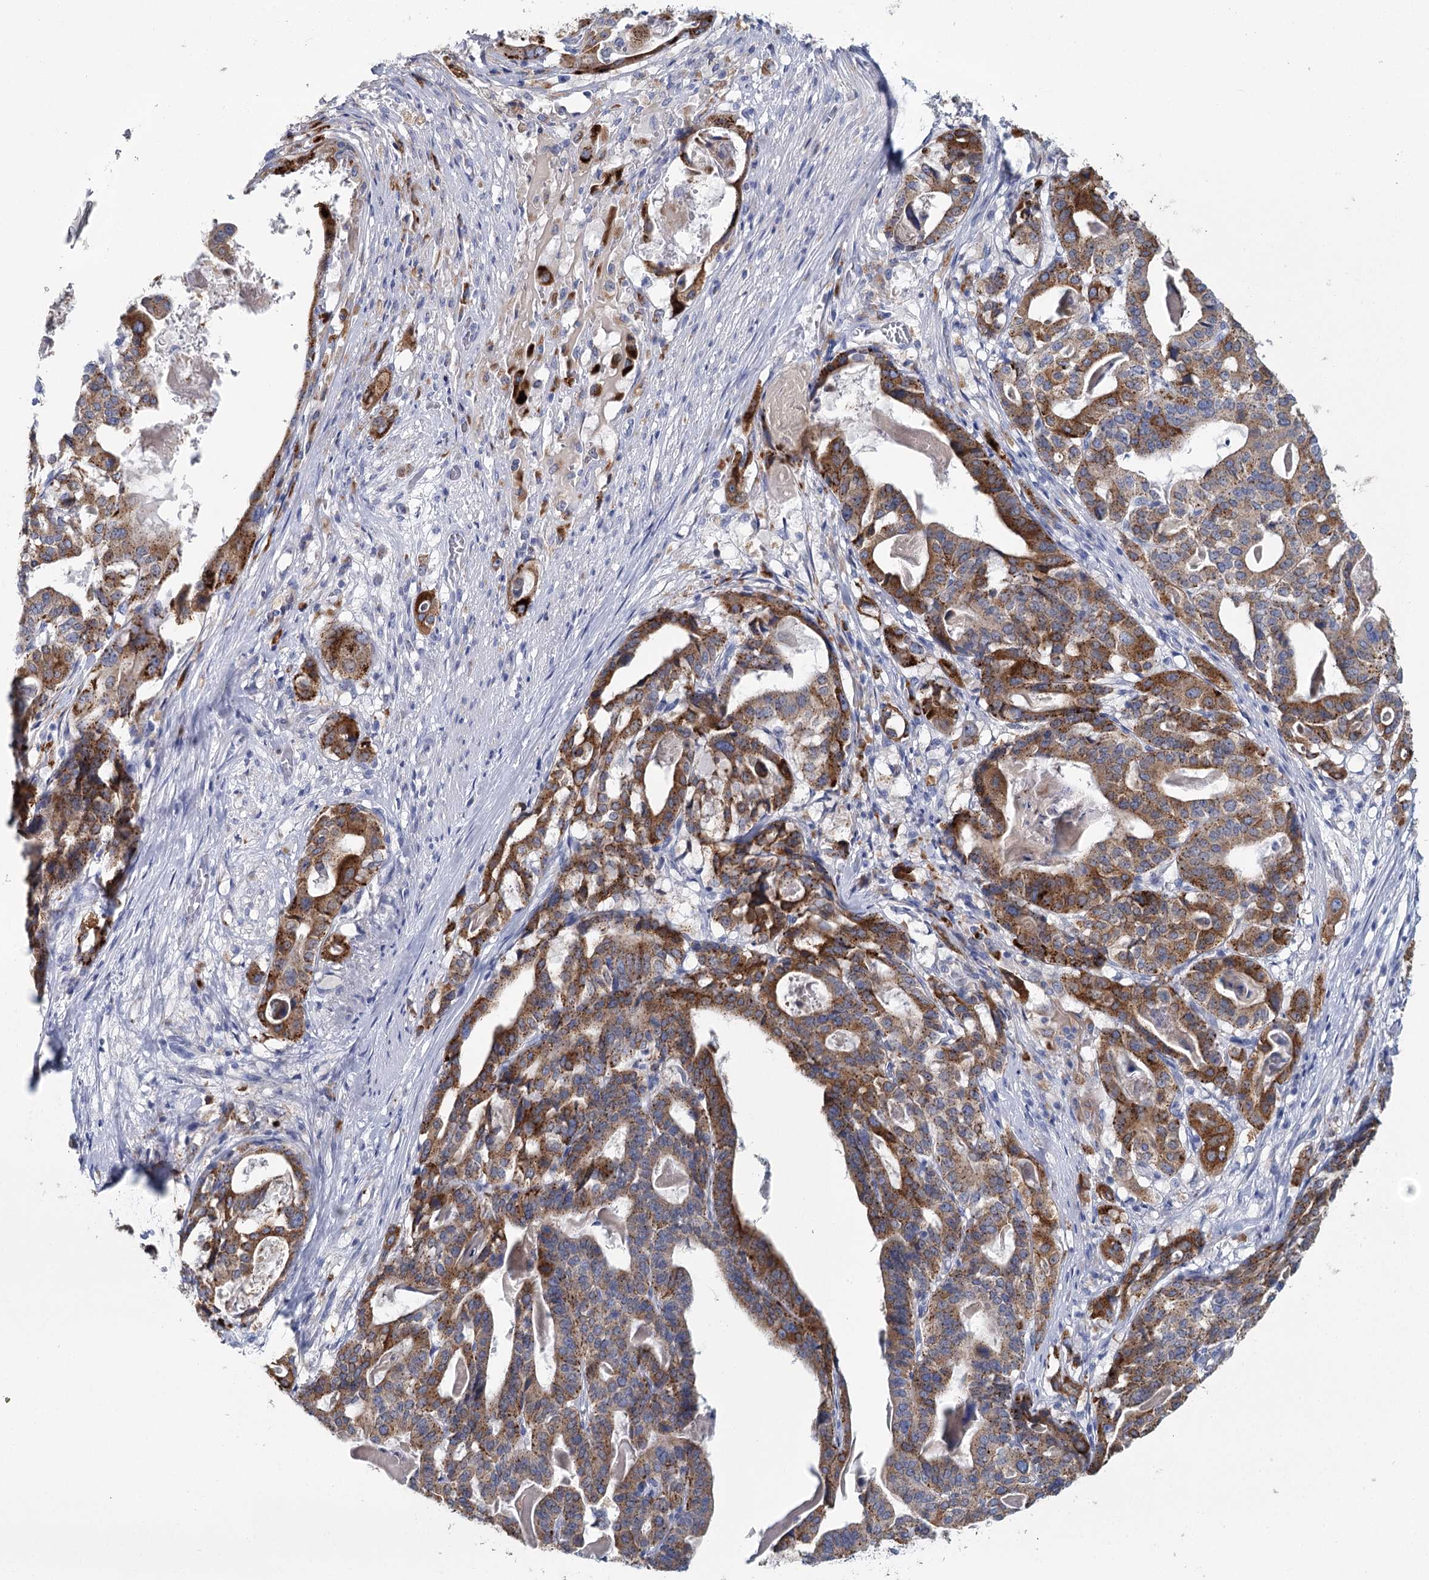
{"staining": {"intensity": "moderate", "quantity": ">75%", "location": "cytoplasmic/membranous"}, "tissue": "stomach cancer", "cell_type": "Tumor cells", "image_type": "cancer", "snomed": [{"axis": "morphology", "description": "Adenocarcinoma, NOS"}, {"axis": "topography", "description": "Stomach"}], "caption": "DAB immunohistochemical staining of human adenocarcinoma (stomach) reveals moderate cytoplasmic/membranous protein positivity in about >75% of tumor cells.", "gene": "METTL7B", "patient": {"sex": "male", "age": 48}}